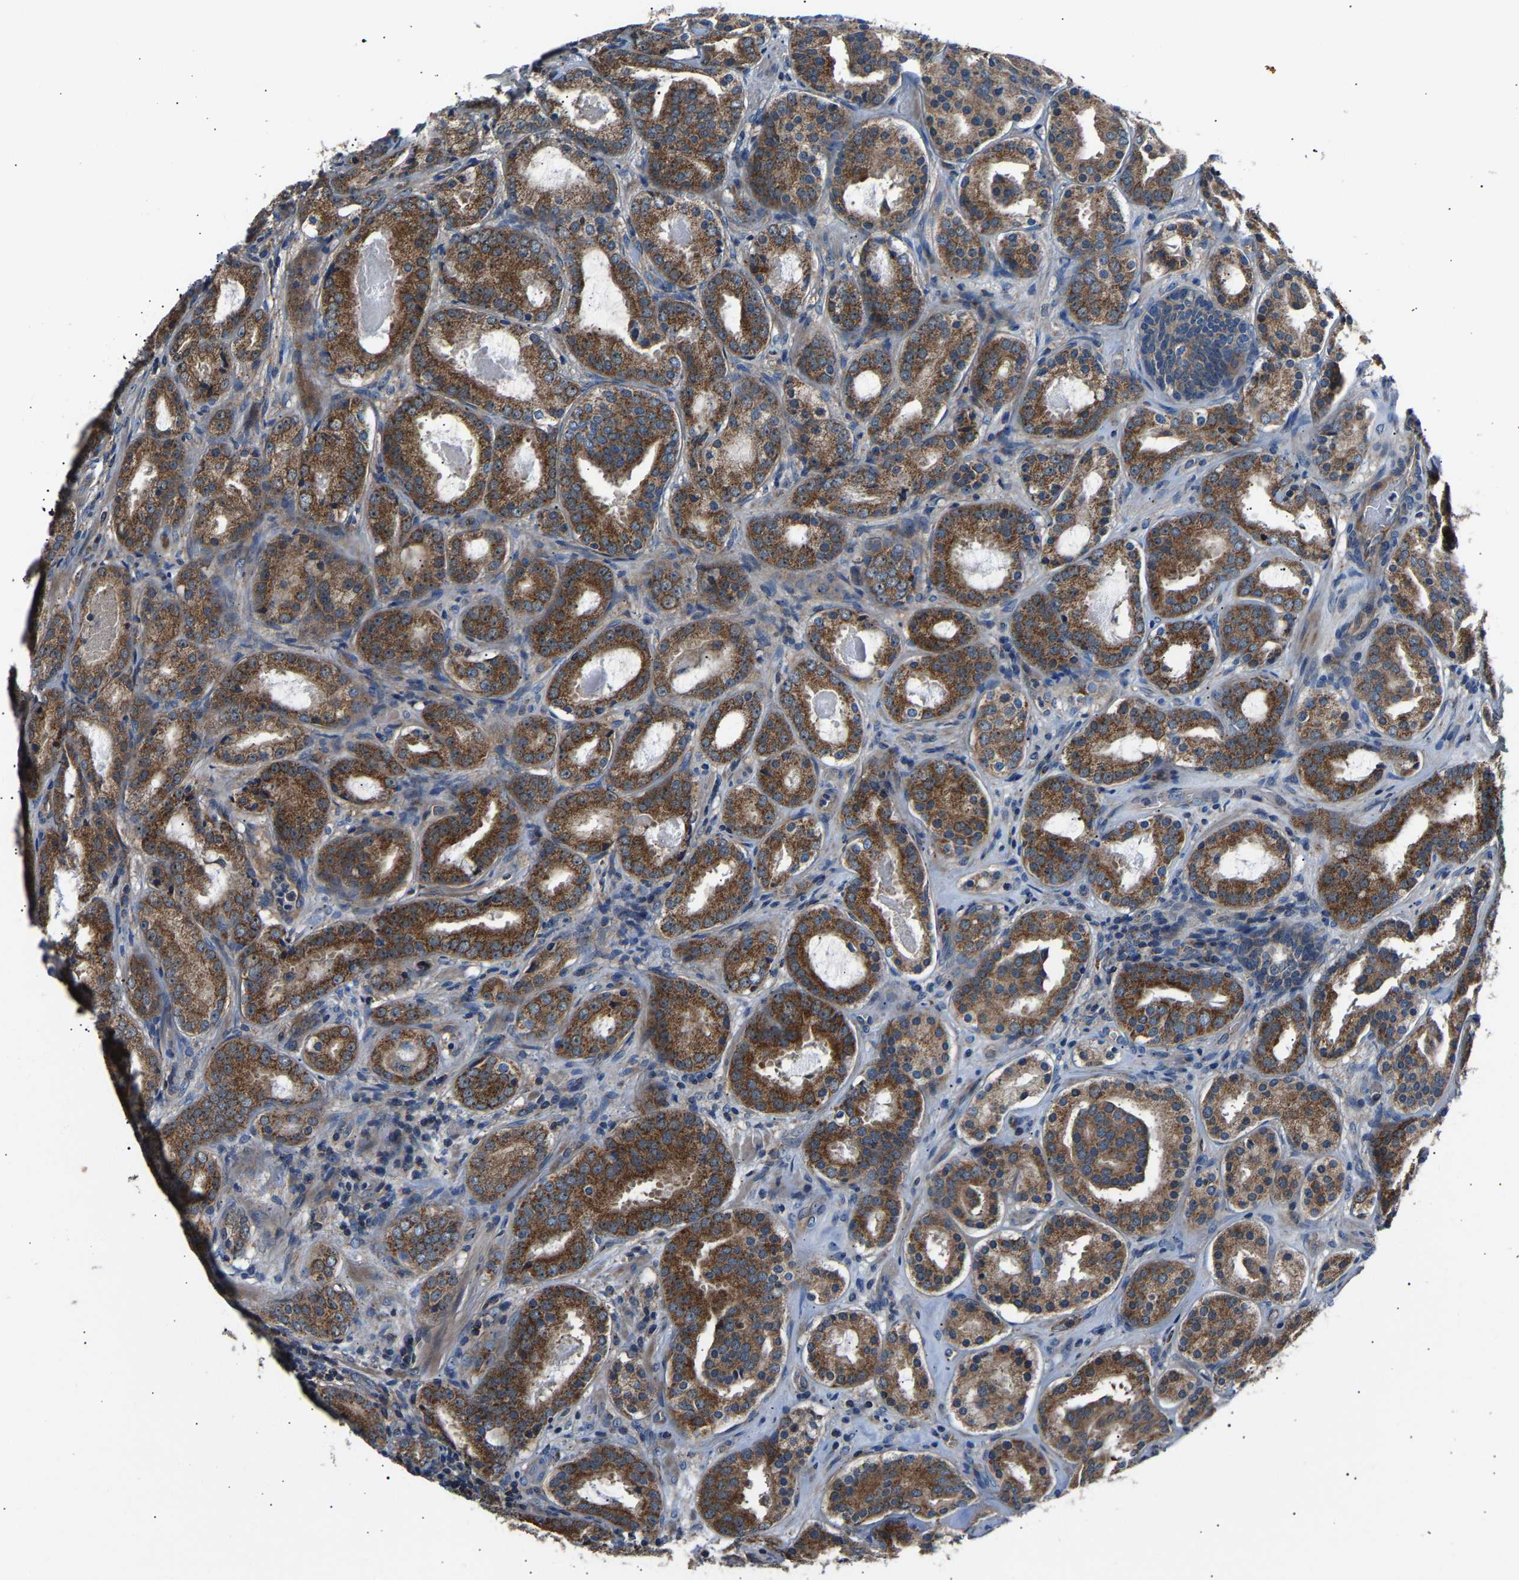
{"staining": {"intensity": "strong", "quantity": ">75%", "location": "cytoplasmic/membranous"}, "tissue": "prostate cancer", "cell_type": "Tumor cells", "image_type": "cancer", "snomed": [{"axis": "morphology", "description": "Adenocarcinoma, Low grade"}, {"axis": "topography", "description": "Prostate"}], "caption": "Human prostate low-grade adenocarcinoma stained with a protein marker reveals strong staining in tumor cells.", "gene": "GGCT", "patient": {"sex": "male", "age": 69}}